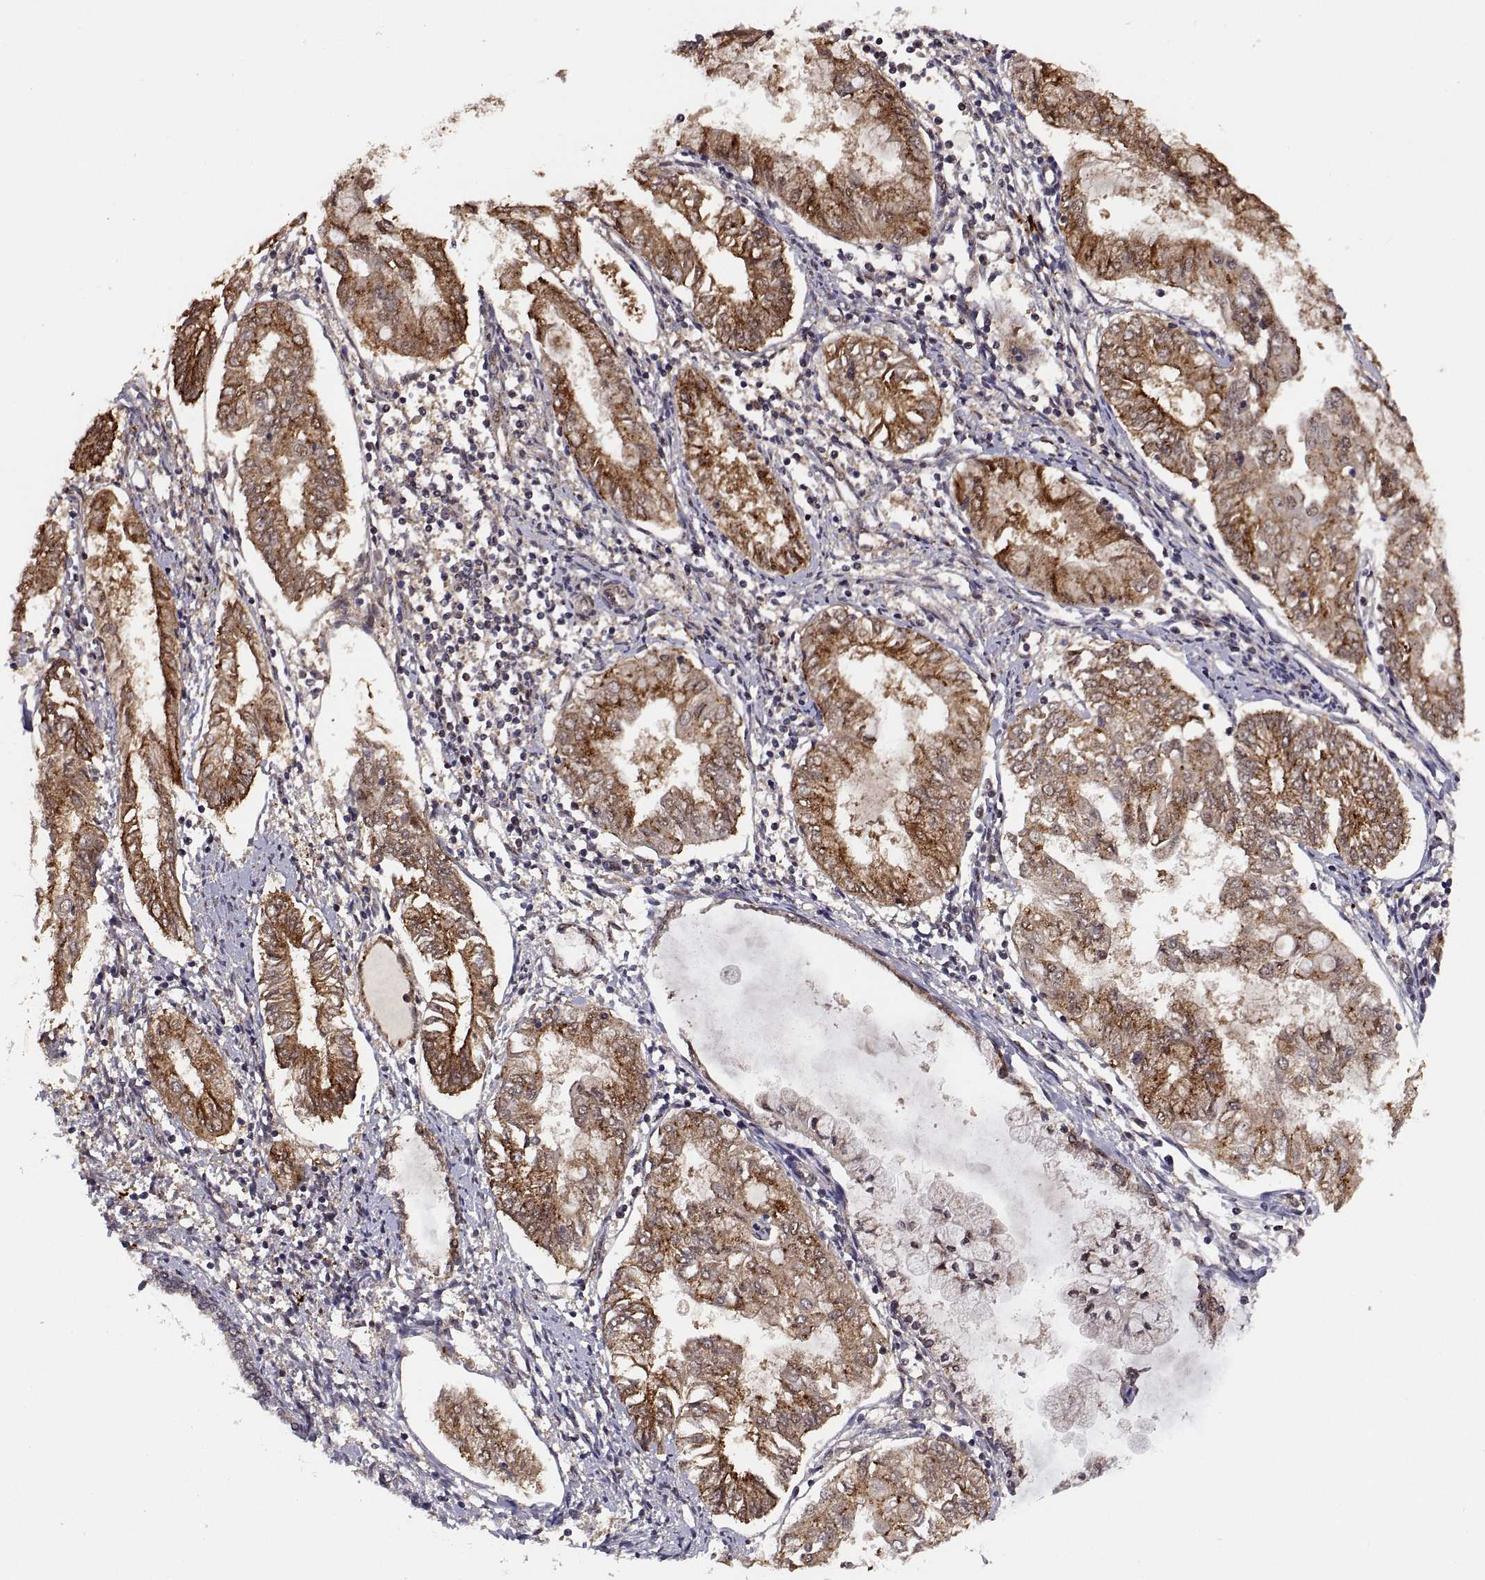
{"staining": {"intensity": "strong", "quantity": "25%-75%", "location": "cytoplasmic/membranous"}, "tissue": "endometrial cancer", "cell_type": "Tumor cells", "image_type": "cancer", "snomed": [{"axis": "morphology", "description": "Adenocarcinoma, NOS"}, {"axis": "topography", "description": "Endometrium"}], "caption": "Protein expression analysis of adenocarcinoma (endometrial) demonstrates strong cytoplasmic/membranous staining in approximately 25%-75% of tumor cells.", "gene": "PSMC2", "patient": {"sex": "female", "age": 68}}